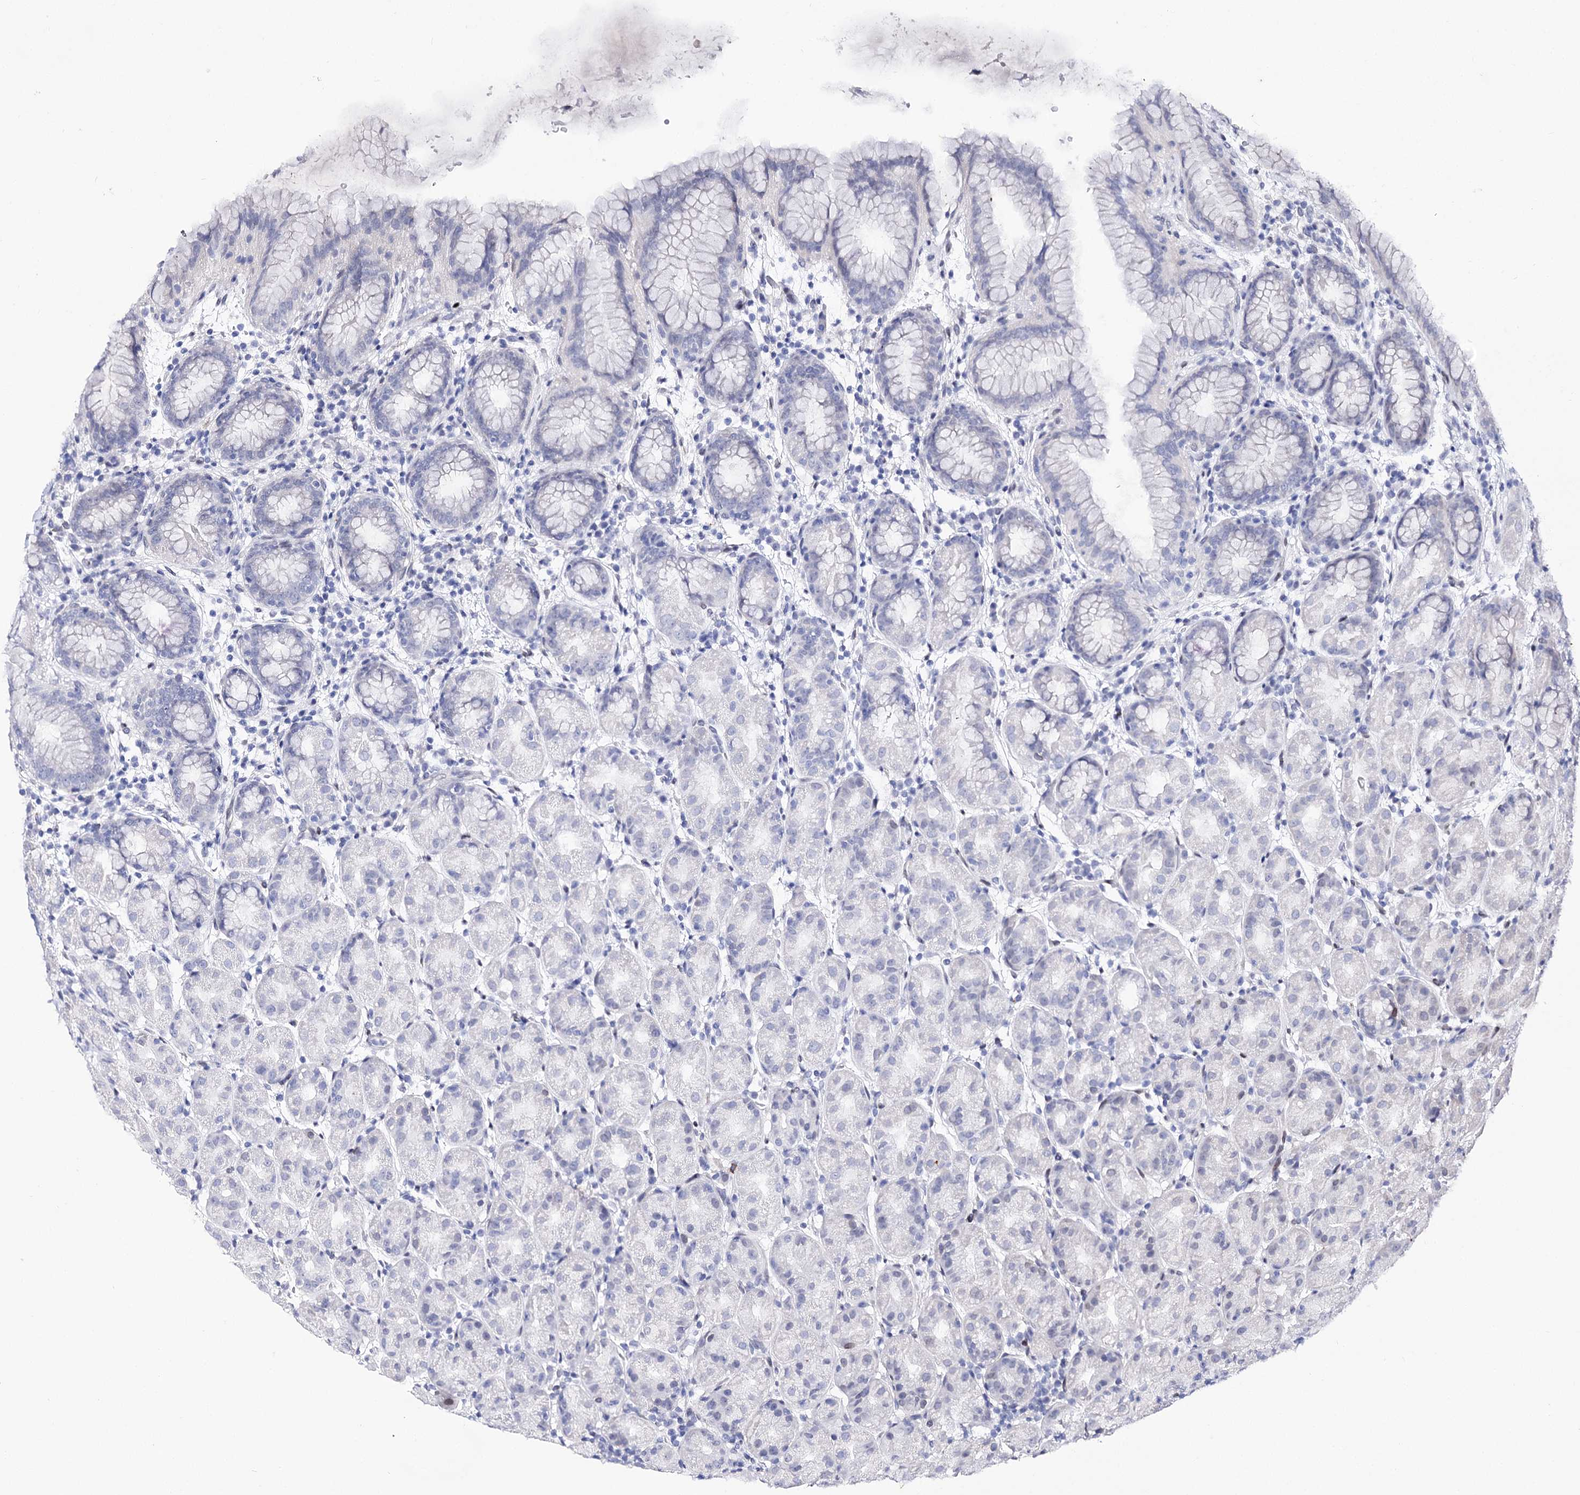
{"staining": {"intensity": "negative", "quantity": "none", "location": "none"}, "tissue": "stomach", "cell_type": "Glandular cells", "image_type": "normal", "snomed": [{"axis": "morphology", "description": "Normal tissue, NOS"}, {"axis": "topography", "description": "Stomach"}], "caption": "This micrograph is of unremarkable stomach stained with IHC to label a protein in brown with the nuclei are counter-stained blue. There is no expression in glandular cells. (DAB immunohistochemistry with hematoxylin counter stain).", "gene": "TMEM201", "patient": {"sex": "female", "age": 79}}